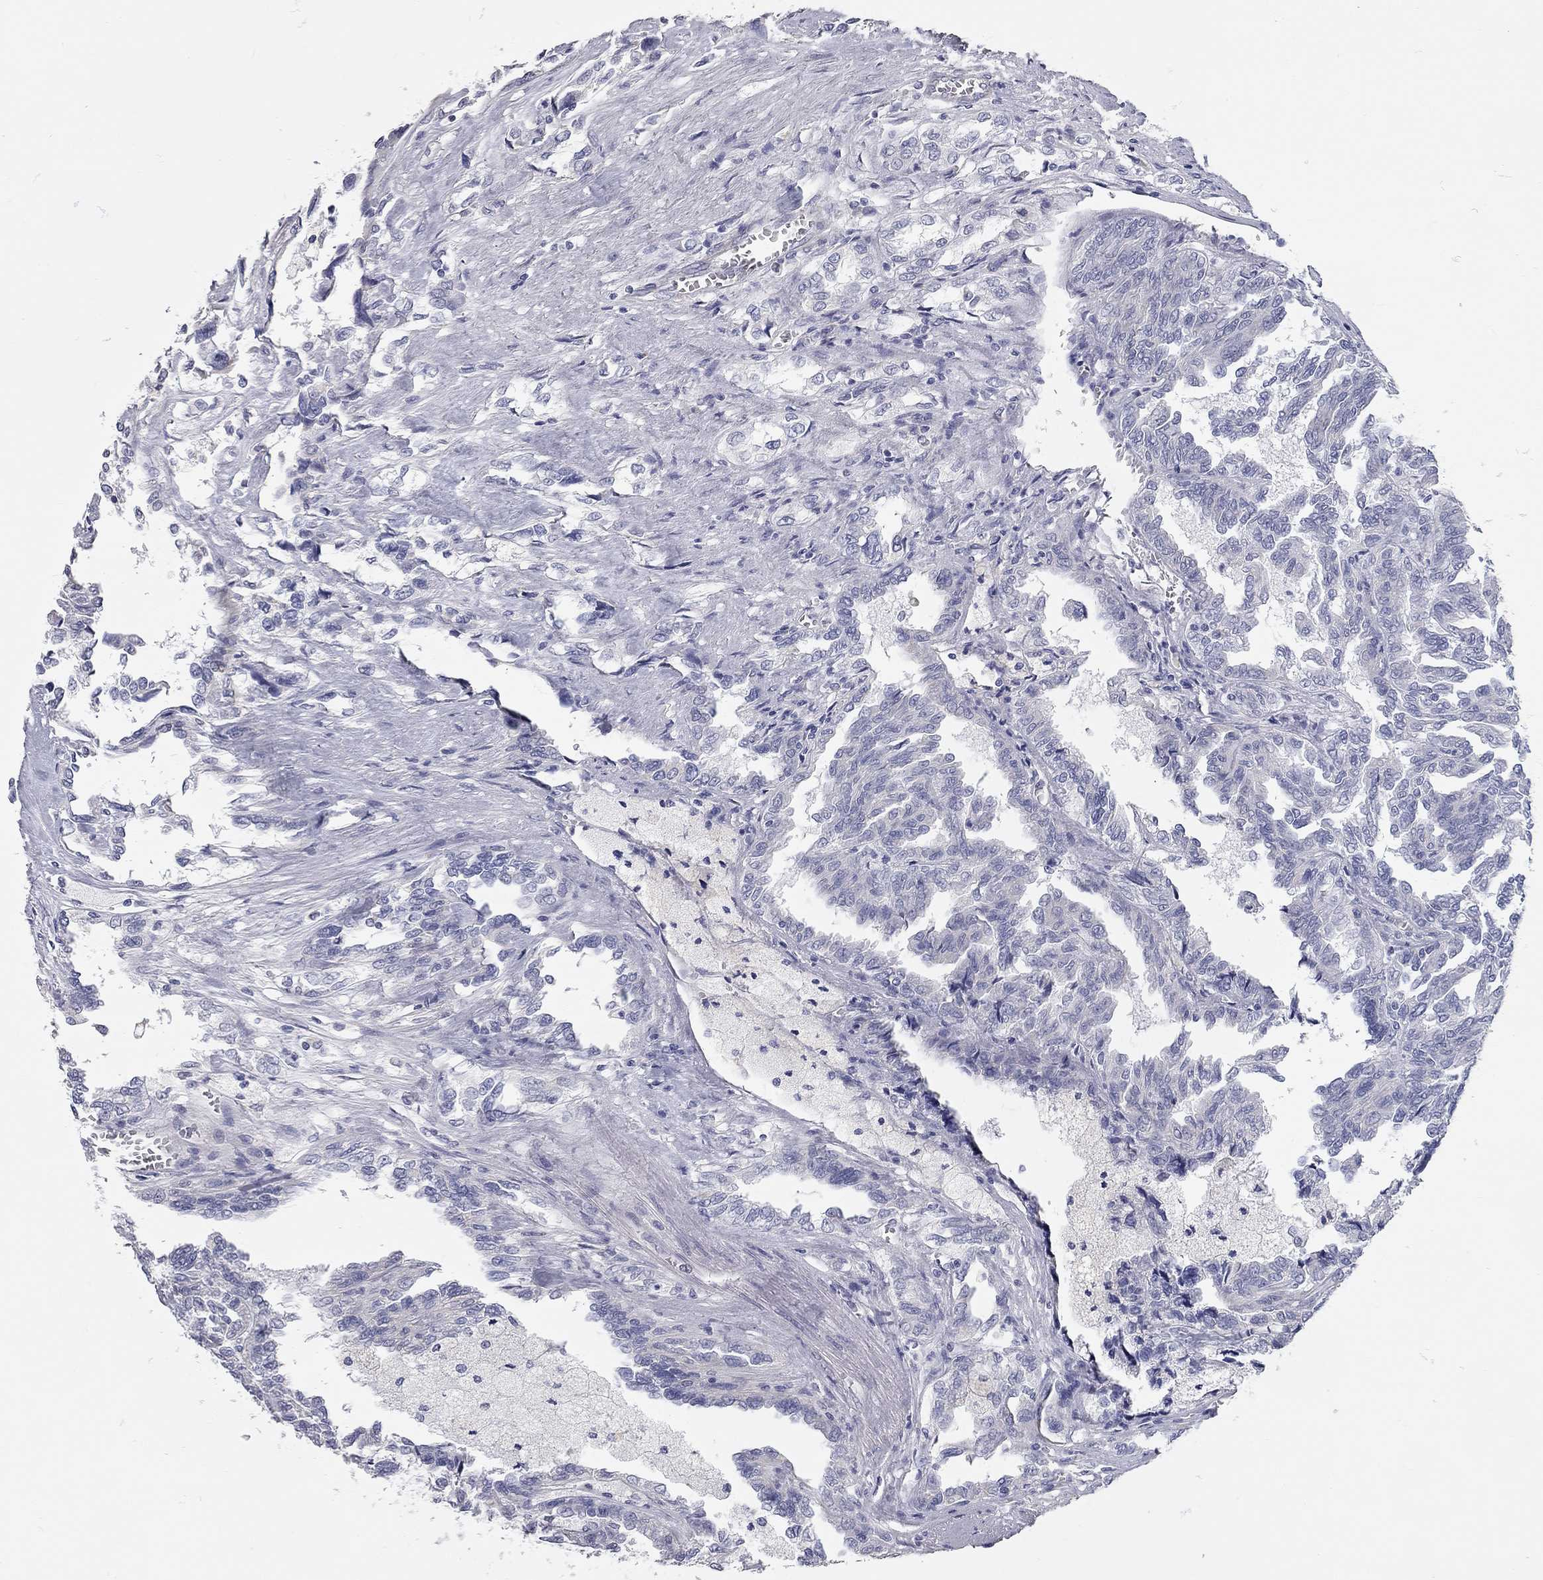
{"staining": {"intensity": "negative", "quantity": "none", "location": "none"}, "tissue": "renal cancer", "cell_type": "Tumor cells", "image_type": "cancer", "snomed": [{"axis": "morphology", "description": "Adenocarcinoma, NOS"}, {"axis": "topography", "description": "Kidney"}], "caption": "The photomicrograph demonstrates no significant positivity in tumor cells of adenocarcinoma (renal). (DAB (3,3'-diaminobenzidine) immunohistochemistry with hematoxylin counter stain).", "gene": "XAGE2", "patient": {"sex": "male", "age": 79}}